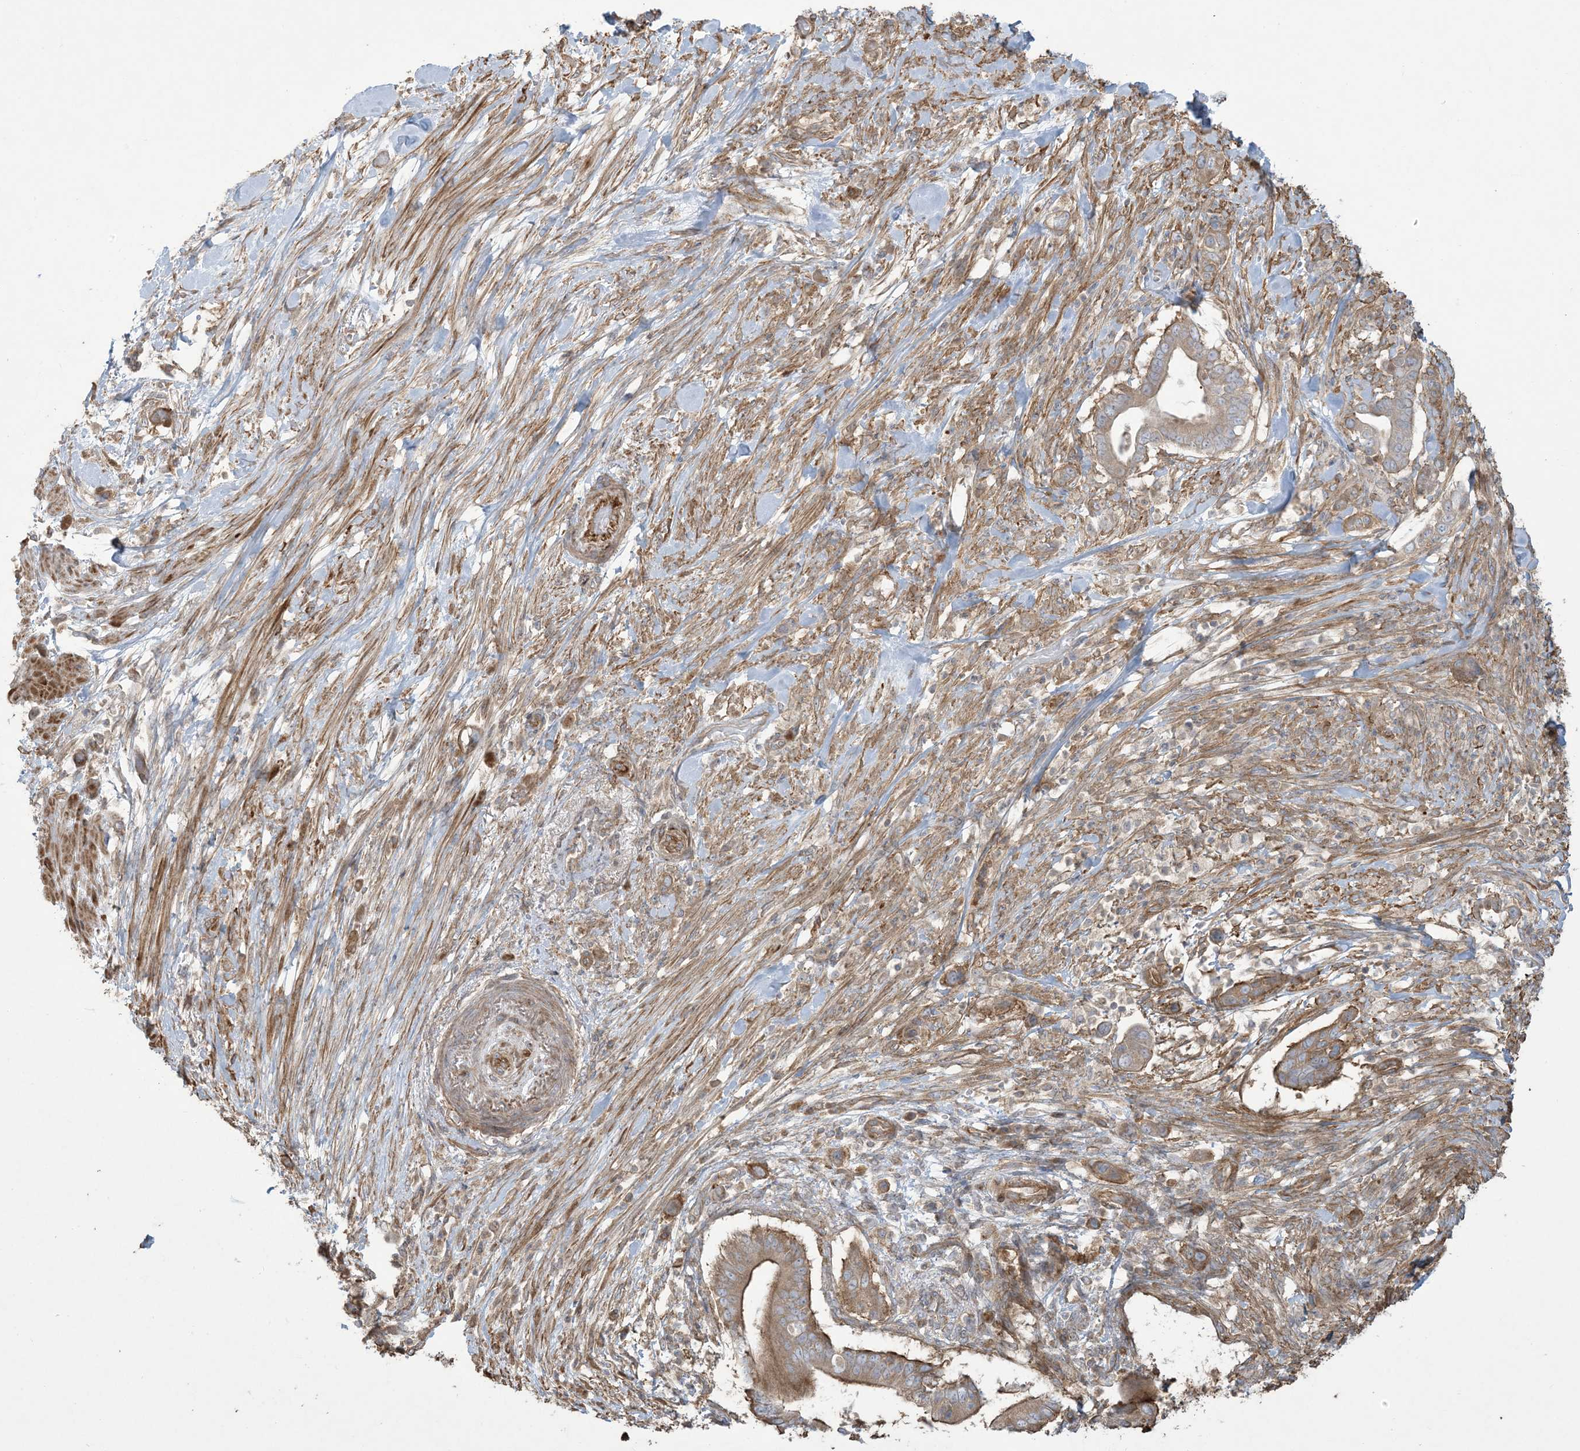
{"staining": {"intensity": "moderate", "quantity": "25%-75%", "location": "cytoplasmic/membranous"}, "tissue": "pancreatic cancer", "cell_type": "Tumor cells", "image_type": "cancer", "snomed": [{"axis": "morphology", "description": "Adenocarcinoma, NOS"}, {"axis": "topography", "description": "Pancreas"}], "caption": "Brown immunohistochemical staining in pancreatic cancer reveals moderate cytoplasmic/membranous positivity in approximately 25%-75% of tumor cells.", "gene": "KLHL18", "patient": {"sex": "male", "age": 68}}